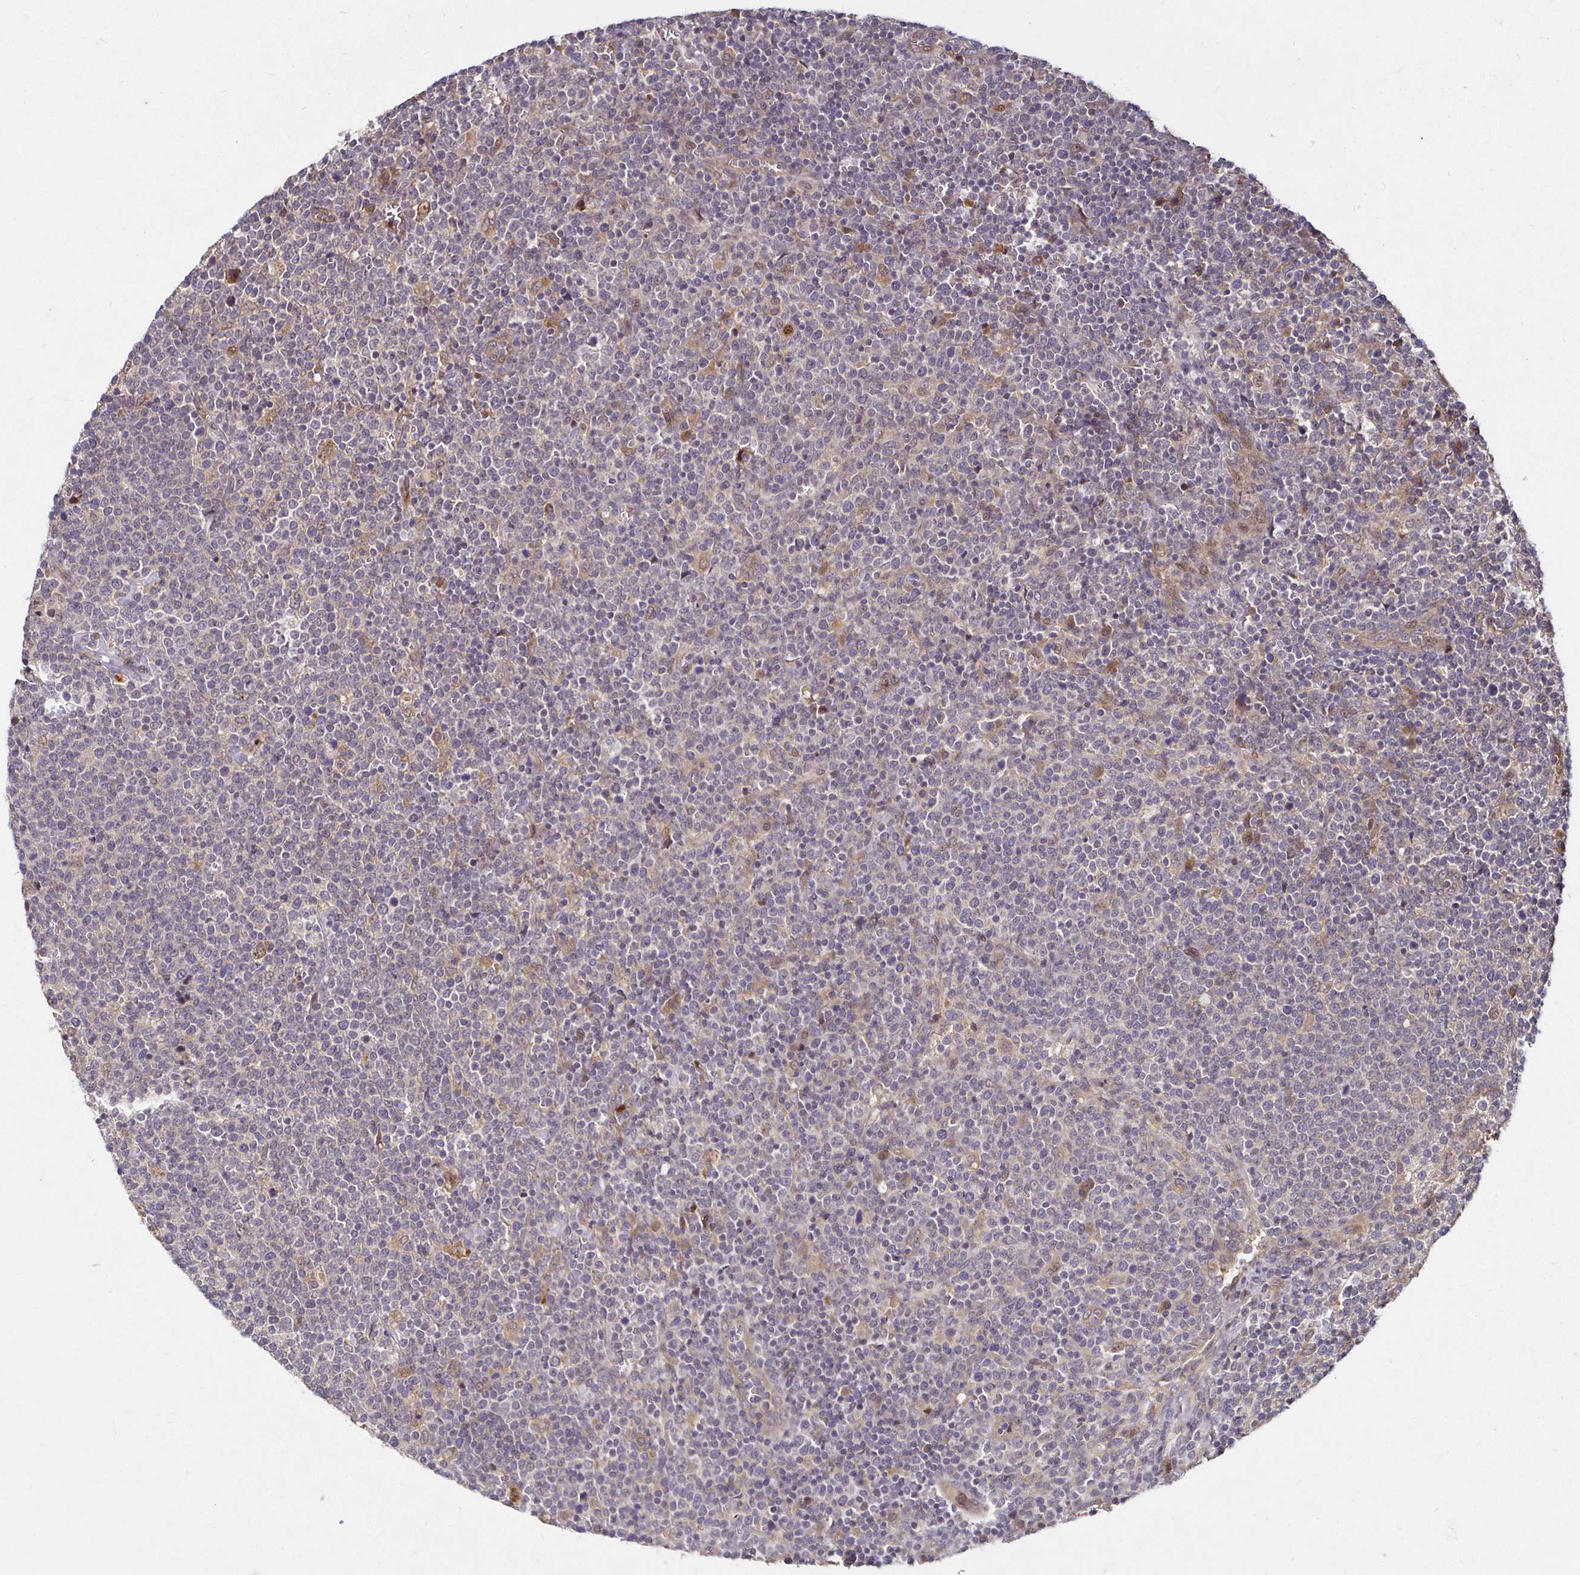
{"staining": {"intensity": "negative", "quantity": "none", "location": "none"}, "tissue": "lymphoma", "cell_type": "Tumor cells", "image_type": "cancer", "snomed": [{"axis": "morphology", "description": "Malignant lymphoma, non-Hodgkin's type, High grade"}, {"axis": "topography", "description": "Lymph node"}], "caption": "Tumor cells show no significant expression in lymphoma. (Brightfield microscopy of DAB (3,3'-diaminobenzidine) IHC at high magnification).", "gene": "SMYD3", "patient": {"sex": "male", "age": 61}}